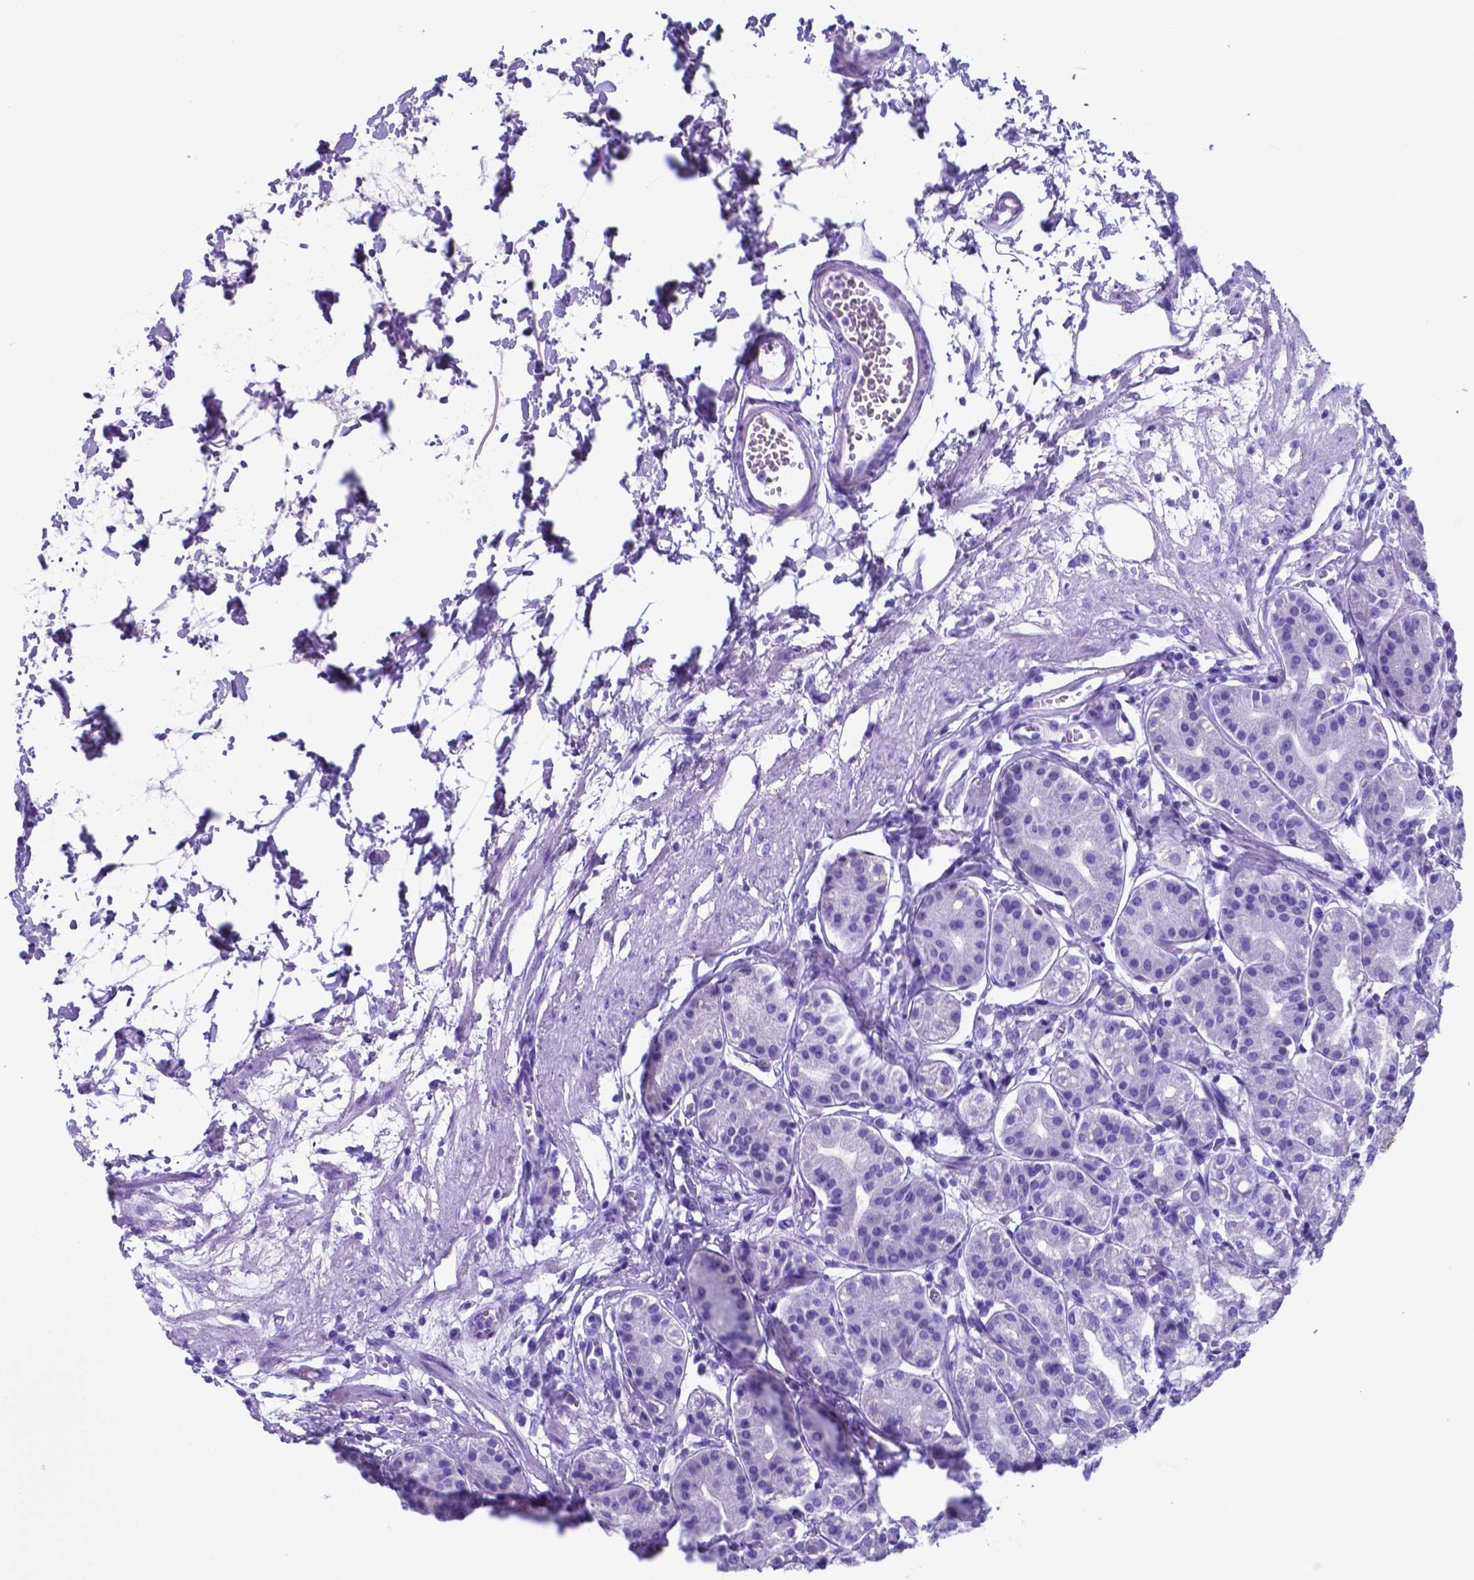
{"staining": {"intensity": "negative", "quantity": "none", "location": "none"}, "tissue": "stomach", "cell_type": "Glandular cells", "image_type": "normal", "snomed": [{"axis": "morphology", "description": "Normal tissue, NOS"}, {"axis": "topography", "description": "Skeletal muscle"}, {"axis": "topography", "description": "Stomach"}], "caption": "Stomach stained for a protein using immunohistochemistry (IHC) demonstrates no staining glandular cells.", "gene": "DNAAF8", "patient": {"sex": "female", "age": 57}}